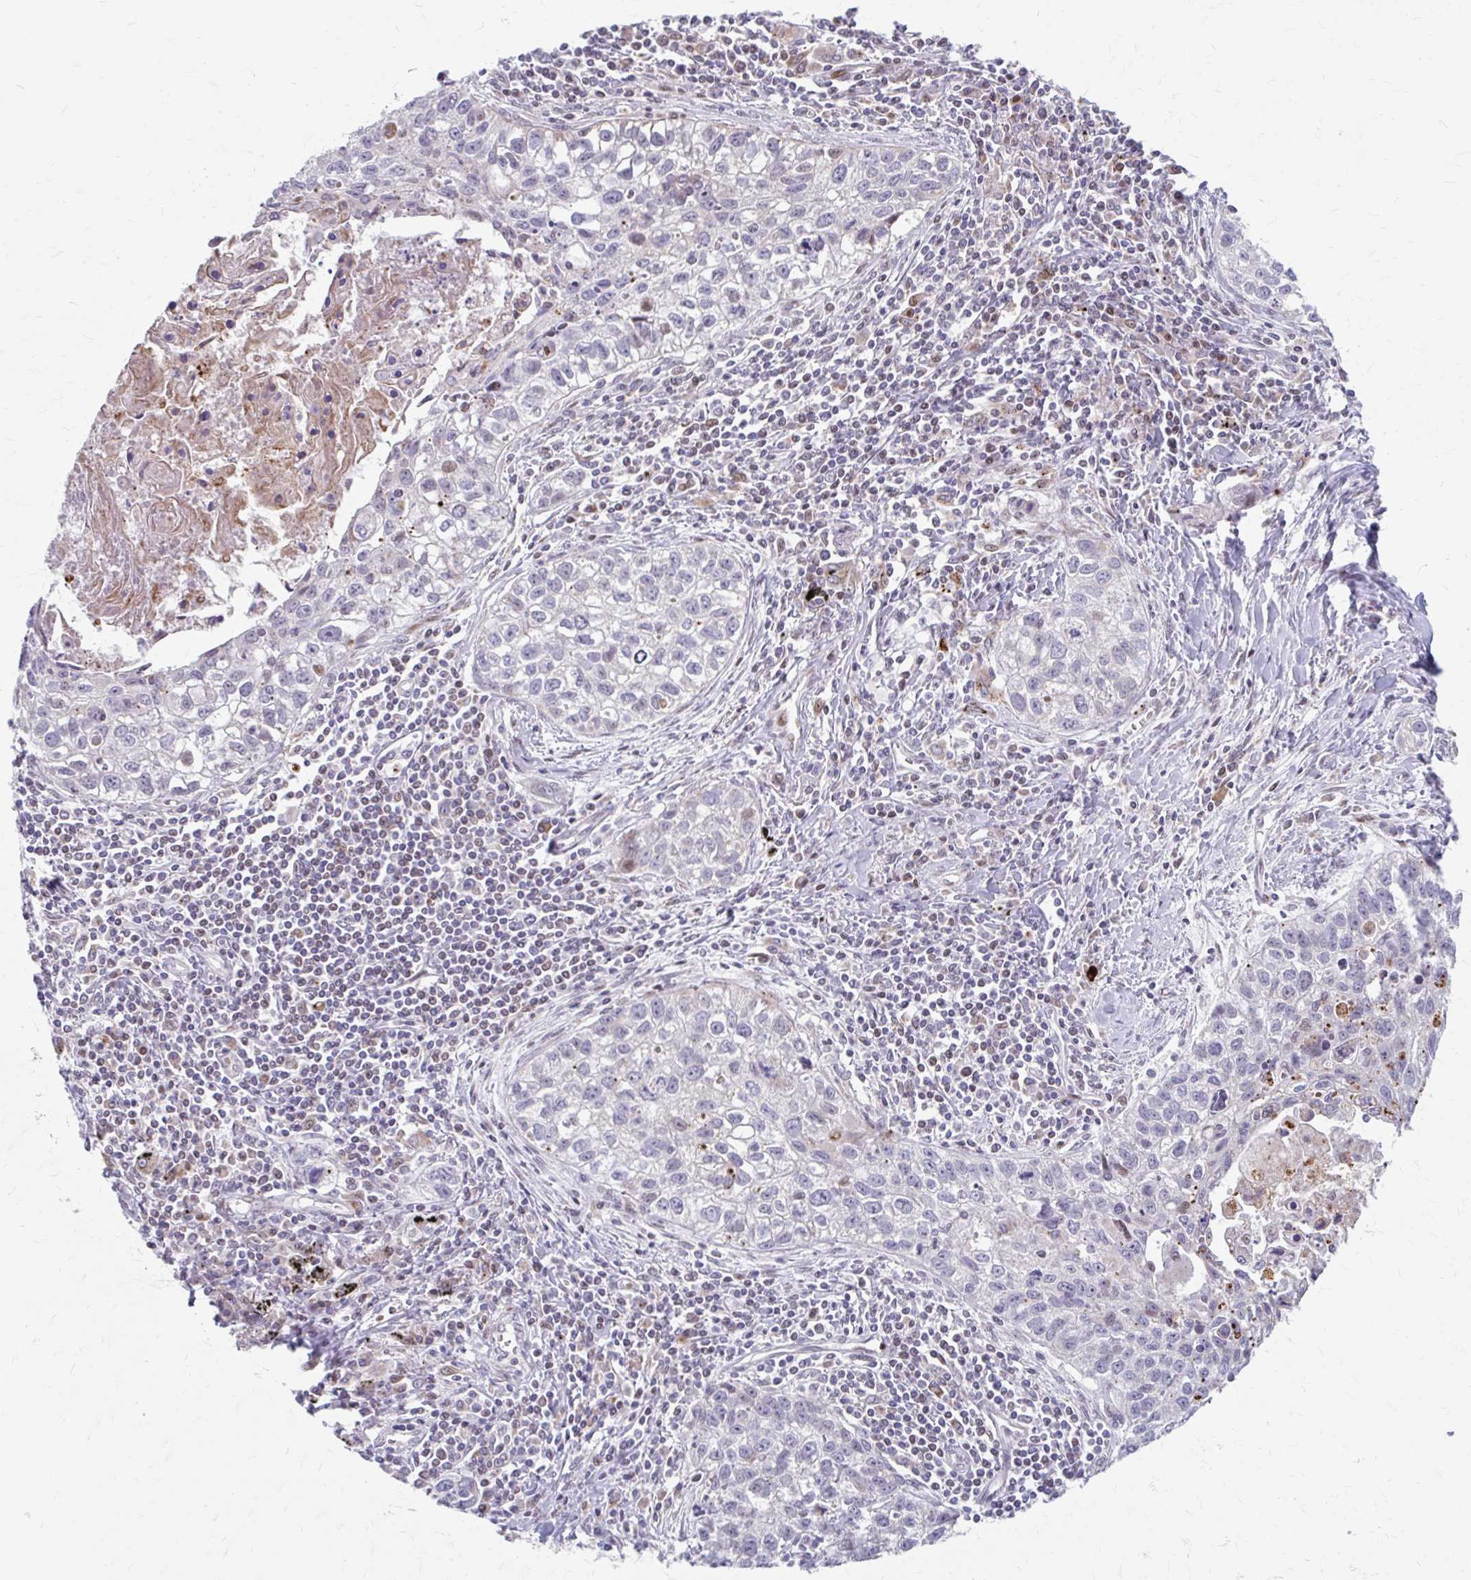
{"staining": {"intensity": "negative", "quantity": "none", "location": "none"}, "tissue": "lung cancer", "cell_type": "Tumor cells", "image_type": "cancer", "snomed": [{"axis": "morphology", "description": "Squamous cell carcinoma, NOS"}, {"axis": "topography", "description": "Lung"}], "caption": "This histopathology image is of lung cancer stained with IHC to label a protein in brown with the nuclei are counter-stained blue. There is no positivity in tumor cells.", "gene": "BEAN1", "patient": {"sex": "male", "age": 74}}